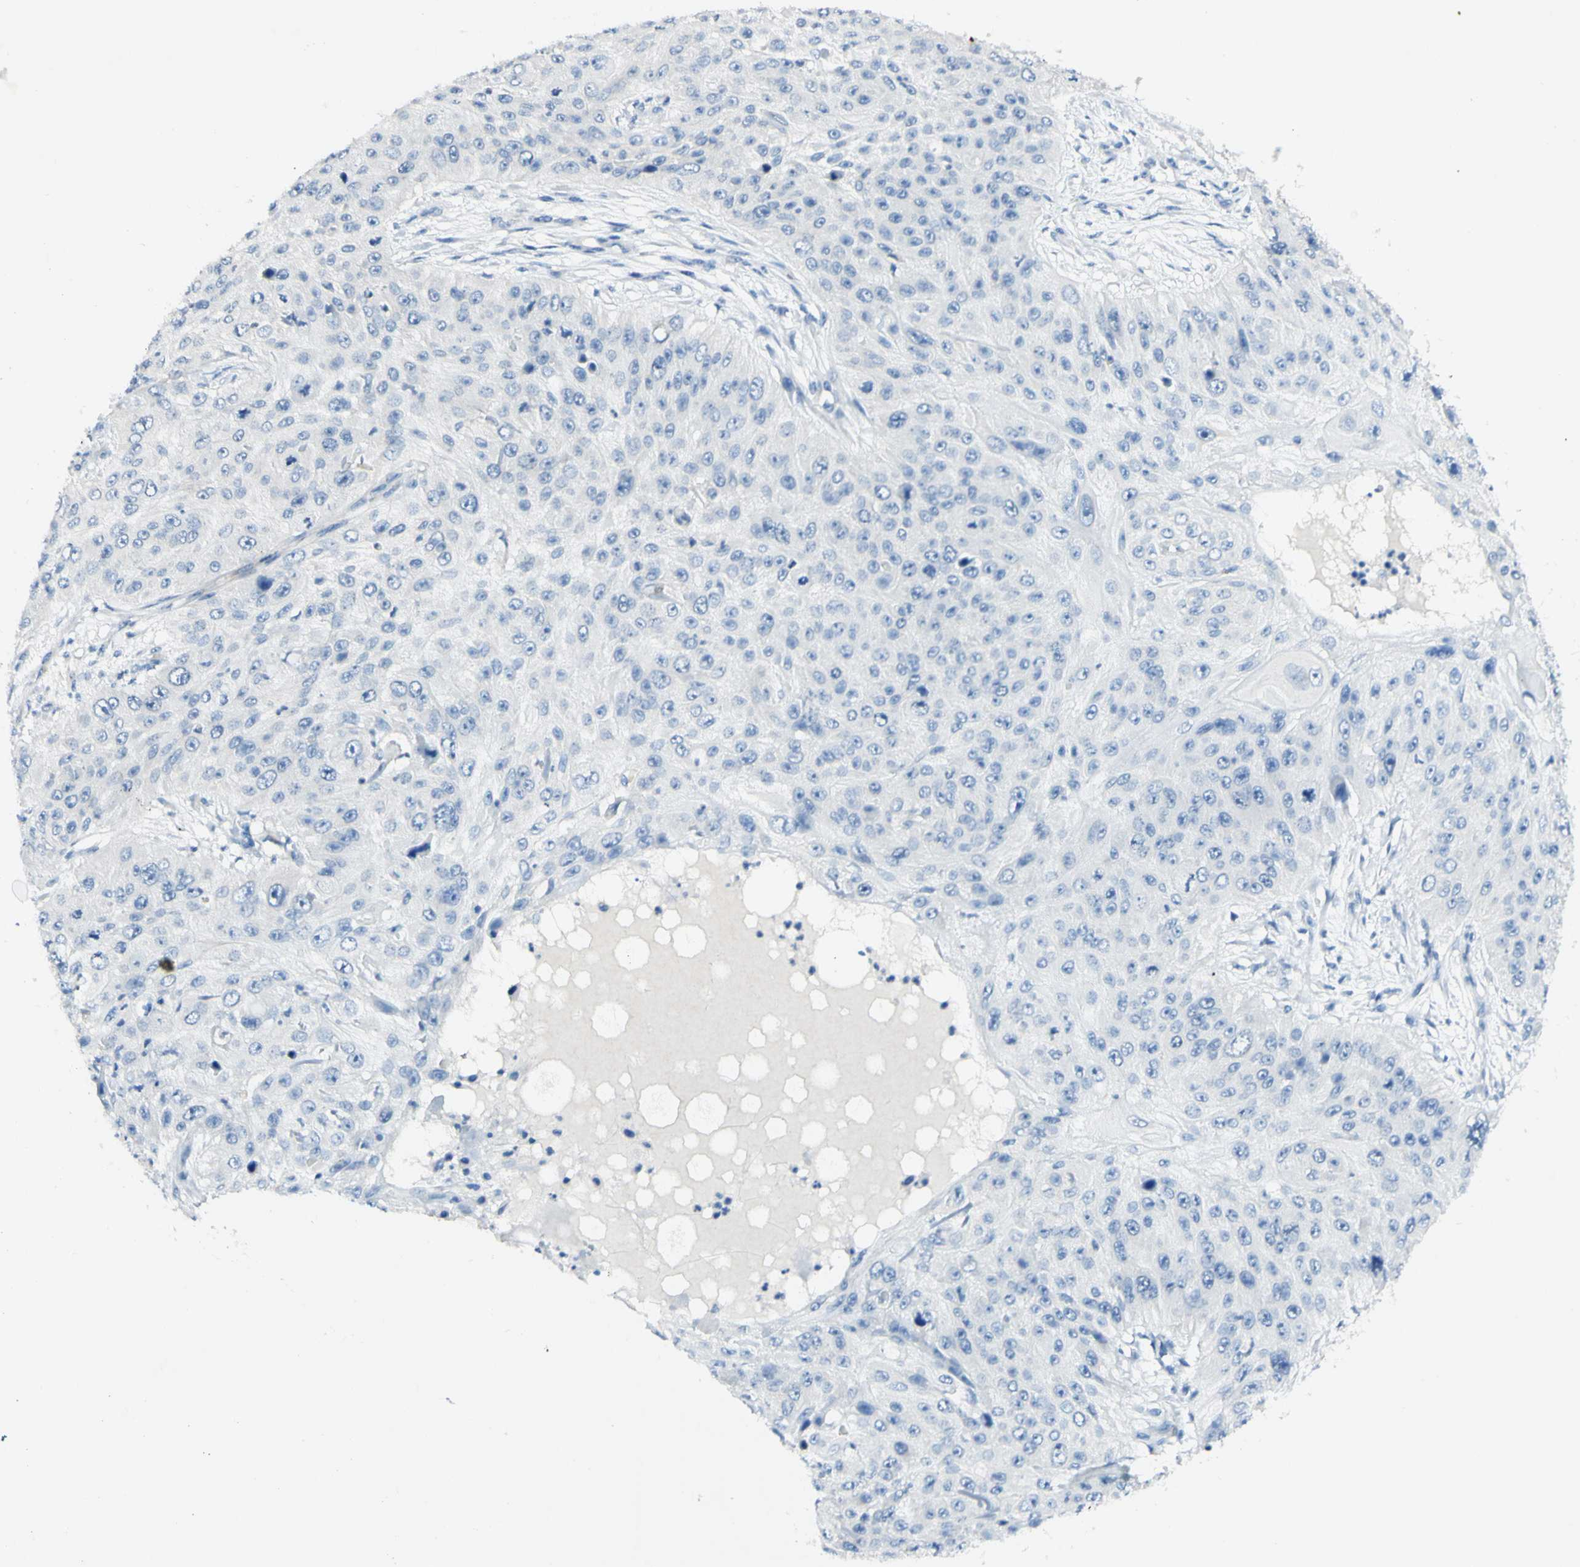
{"staining": {"intensity": "negative", "quantity": "none", "location": "none"}, "tissue": "skin cancer", "cell_type": "Tumor cells", "image_type": "cancer", "snomed": [{"axis": "morphology", "description": "Squamous cell carcinoma, NOS"}, {"axis": "topography", "description": "Skin"}], "caption": "Photomicrograph shows no protein staining in tumor cells of skin cancer tissue. (Stains: DAB immunohistochemistry (IHC) with hematoxylin counter stain, Microscopy: brightfield microscopy at high magnification).", "gene": "GDF15", "patient": {"sex": "female", "age": 80}}